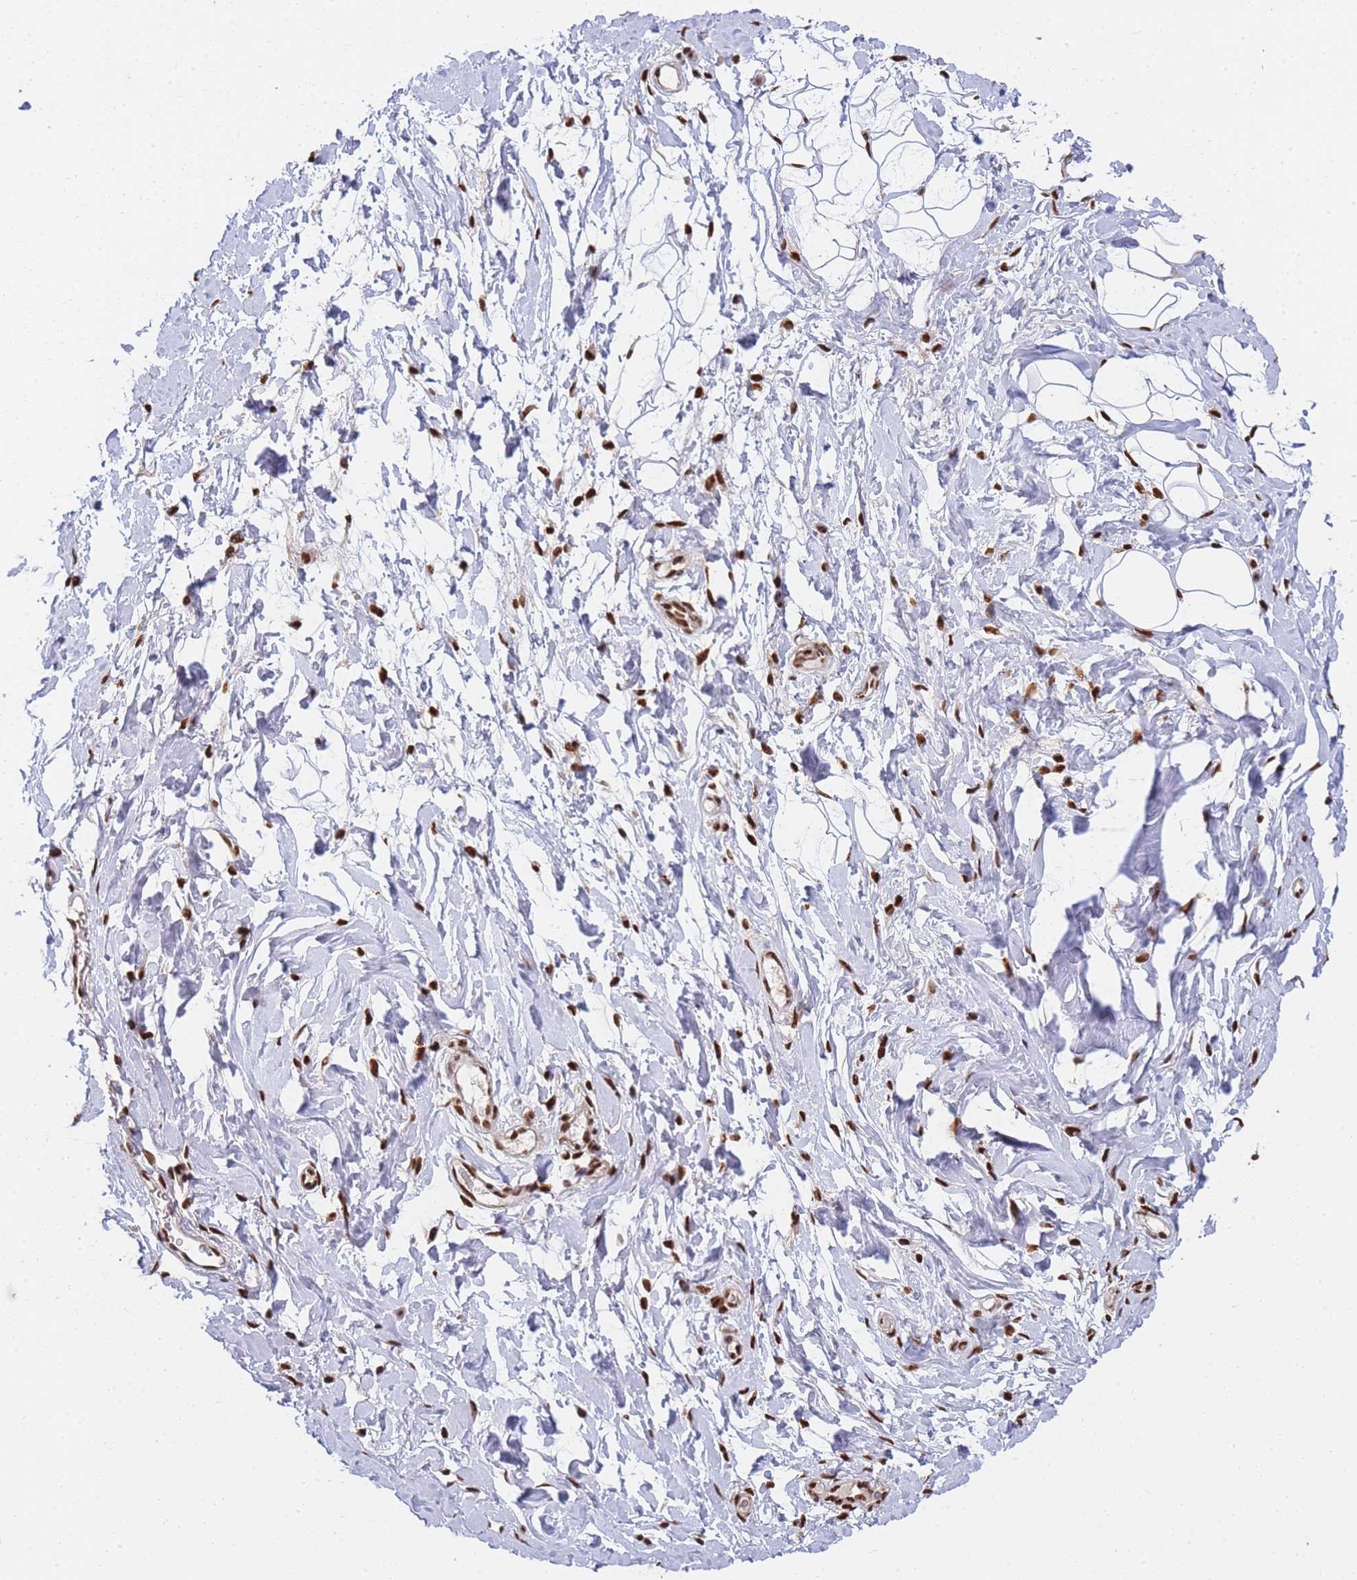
{"staining": {"intensity": "strong", "quantity": ">75%", "location": "nuclear"}, "tissue": "adipose tissue", "cell_type": "Adipocytes", "image_type": "normal", "snomed": [{"axis": "morphology", "description": "Normal tissue, NOS"}, {"axis": "topography", "description": "Breast"}], "caption": "High-magnification brightfield microscopy of unremarkable adipose tissue stained with DAB (3,3'-diaminobenzidine) (brown) and counterstained with hematoxylin (blue). adipocytes exhibit strong nuclear expression is identified in approximately>75% of cells. (Stains: DAB in brown, nuclei in blue, Microscopy: brightfield microscopy at high magnification).", "gene": "PRKDC", "patient": {"sex": "female", "age": 26}}